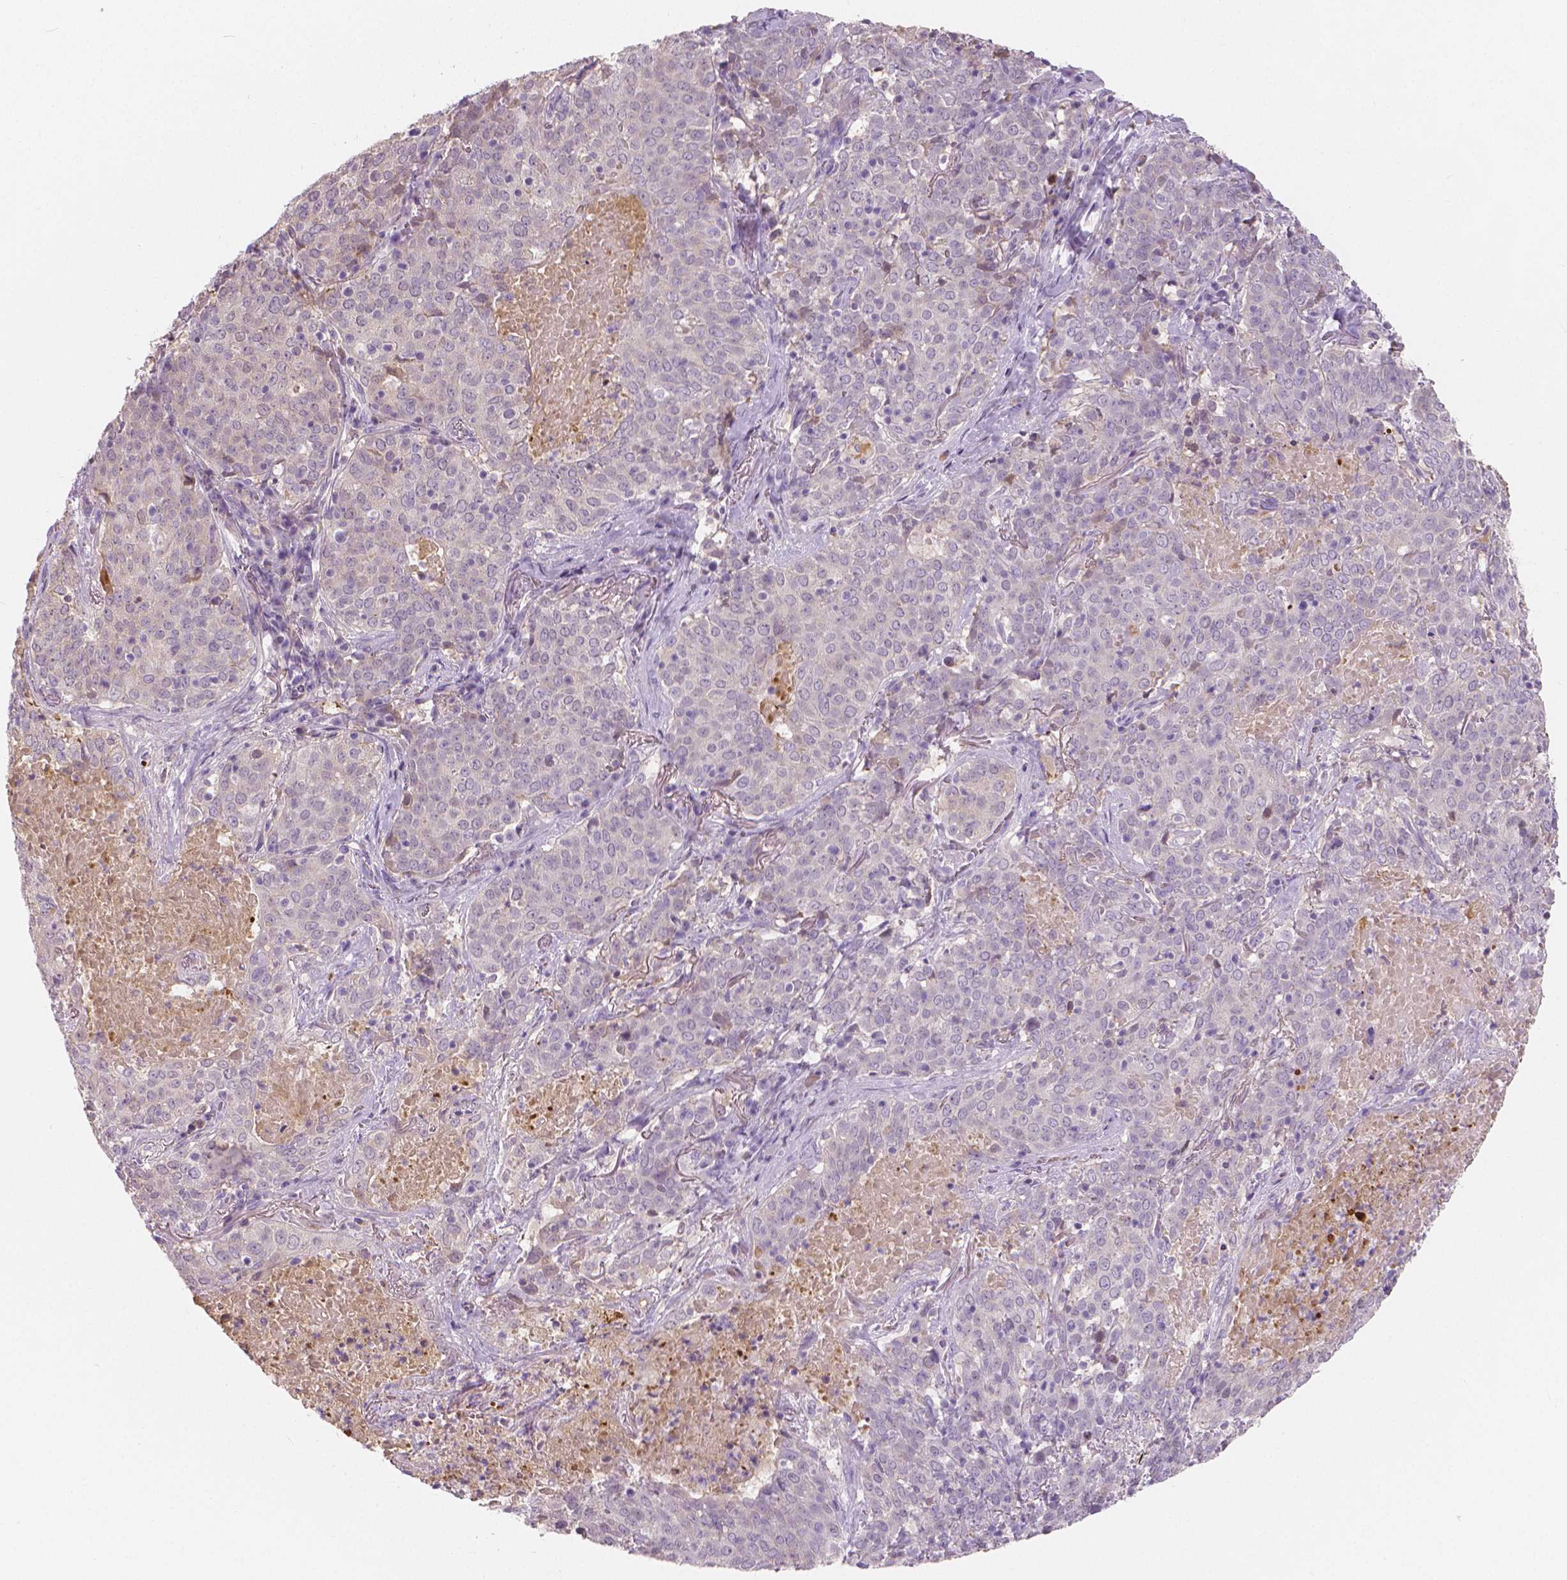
{"staining": {"intensity": "negative", "quantity": "none", "location": "none"}, "tissue": "lung cancer", "cell_type": "Tumor cells", "image_type": "cancer", "snomed": [{"axis": "morphology", "description": "Squamous cell carcinoma, NOS"}, {"axis": "topography", "description": "Lung"}], "caption": "Immunohistochemistry histopathology image of human lung cancer stained for a protein (brown), which reveals no expression in tumor cells.", "gene": "APOA4", "patient": {"sex": "male", "age": 82}}